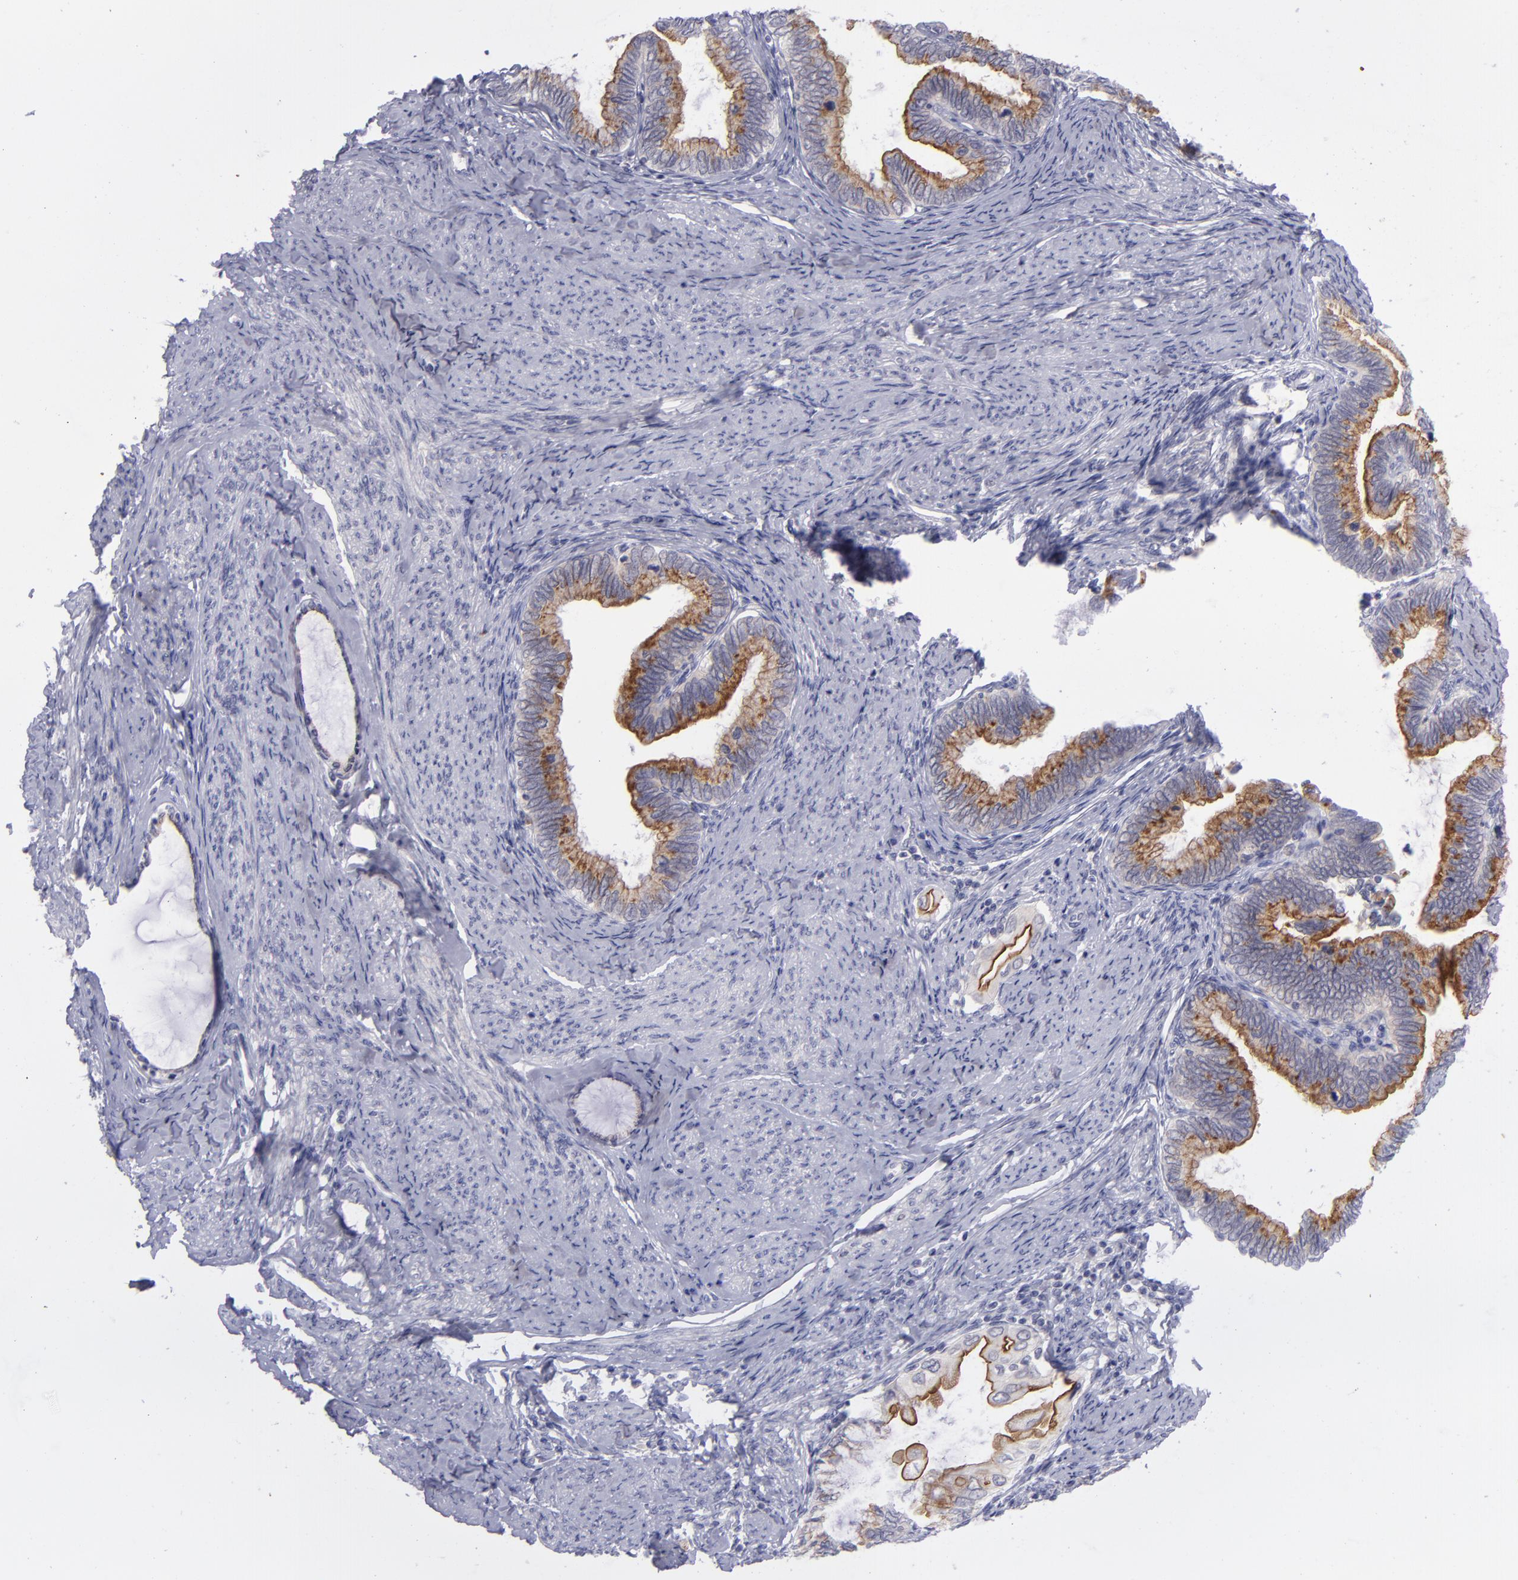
{"staining": {"intensity": "moderate", "quantity": "25%-75%", "location": "cytoplasmic/membranous"}, "tissue": "cervical cancer", "cell_type": "Tumor cells", "image_type": "cancer", "snomed": [{"axis": "morphology", "description": "Adenocarcinoma, NOS"}, {"axis": "topography", "description": "Cervix"}], "caption": "This histopathology image exhibits adenocarcinoma (cervical) stained with immunohistochemistry (IHC) to label a protein in brown. The cytoplasmic/membranous of tumor cells show moderate positivity for the protein. Nuclei are counter-stained blue.", "gene": "EVPL", "patient": {"sex": "female", "age": 49}}